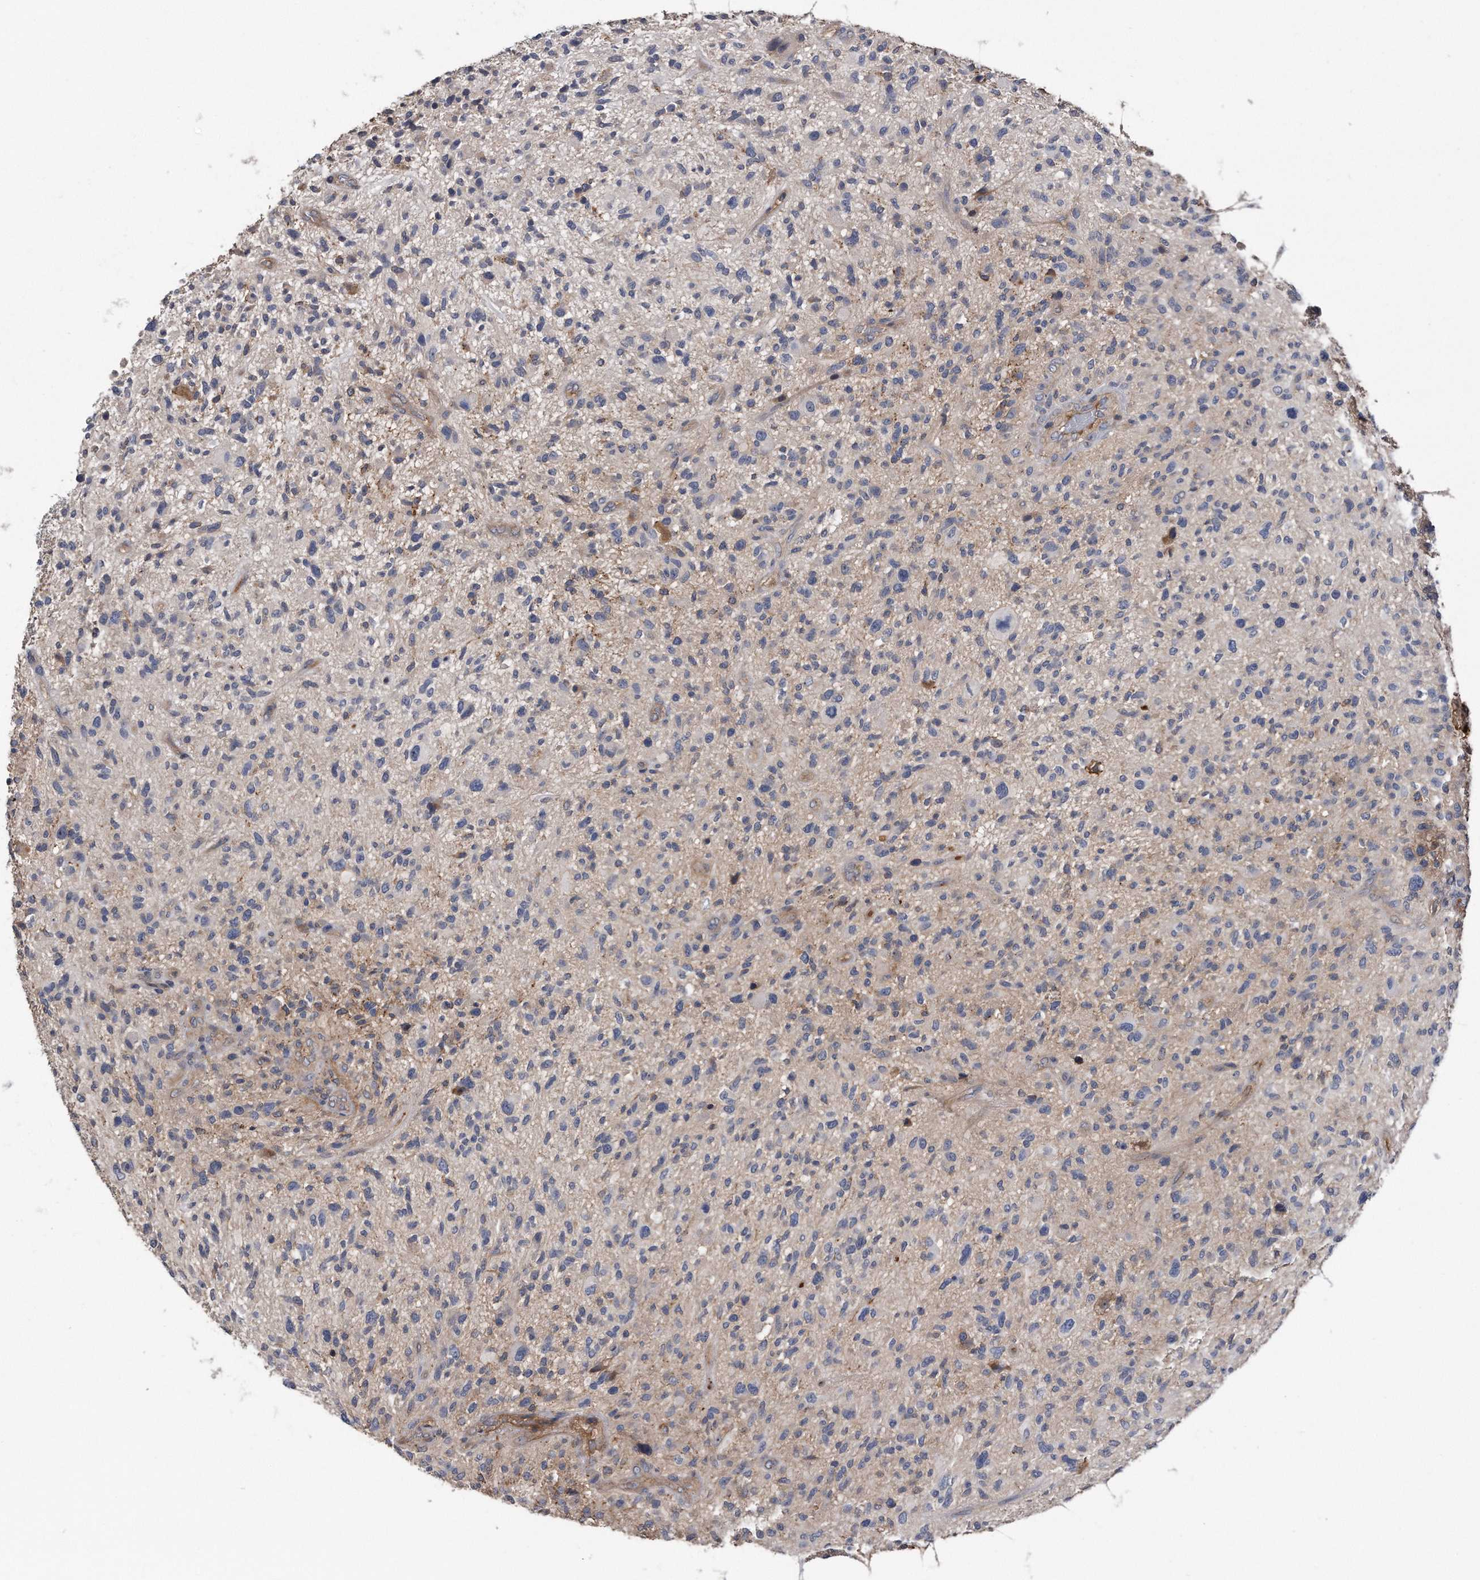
{"staining": {"intensity": "negative", "quantity": "none", "location": "none"}, "tissue": "glioma", "cell_type": "Tumor cells", "image_type": "cancer", "snomed": [{"axis": "morphology", "description": "Glioma, malignant, High grade"}, {"axis": "topography", "description": "Brain"}], "caption": "Tumor cells are negative for protein expression in human high-grade glioma (malignant). (Immunohistochemistry (ihc), brightfield microscopy, high magnification).", "gene": "KCND3", "patient": {"sex": "male", "age": 47}}